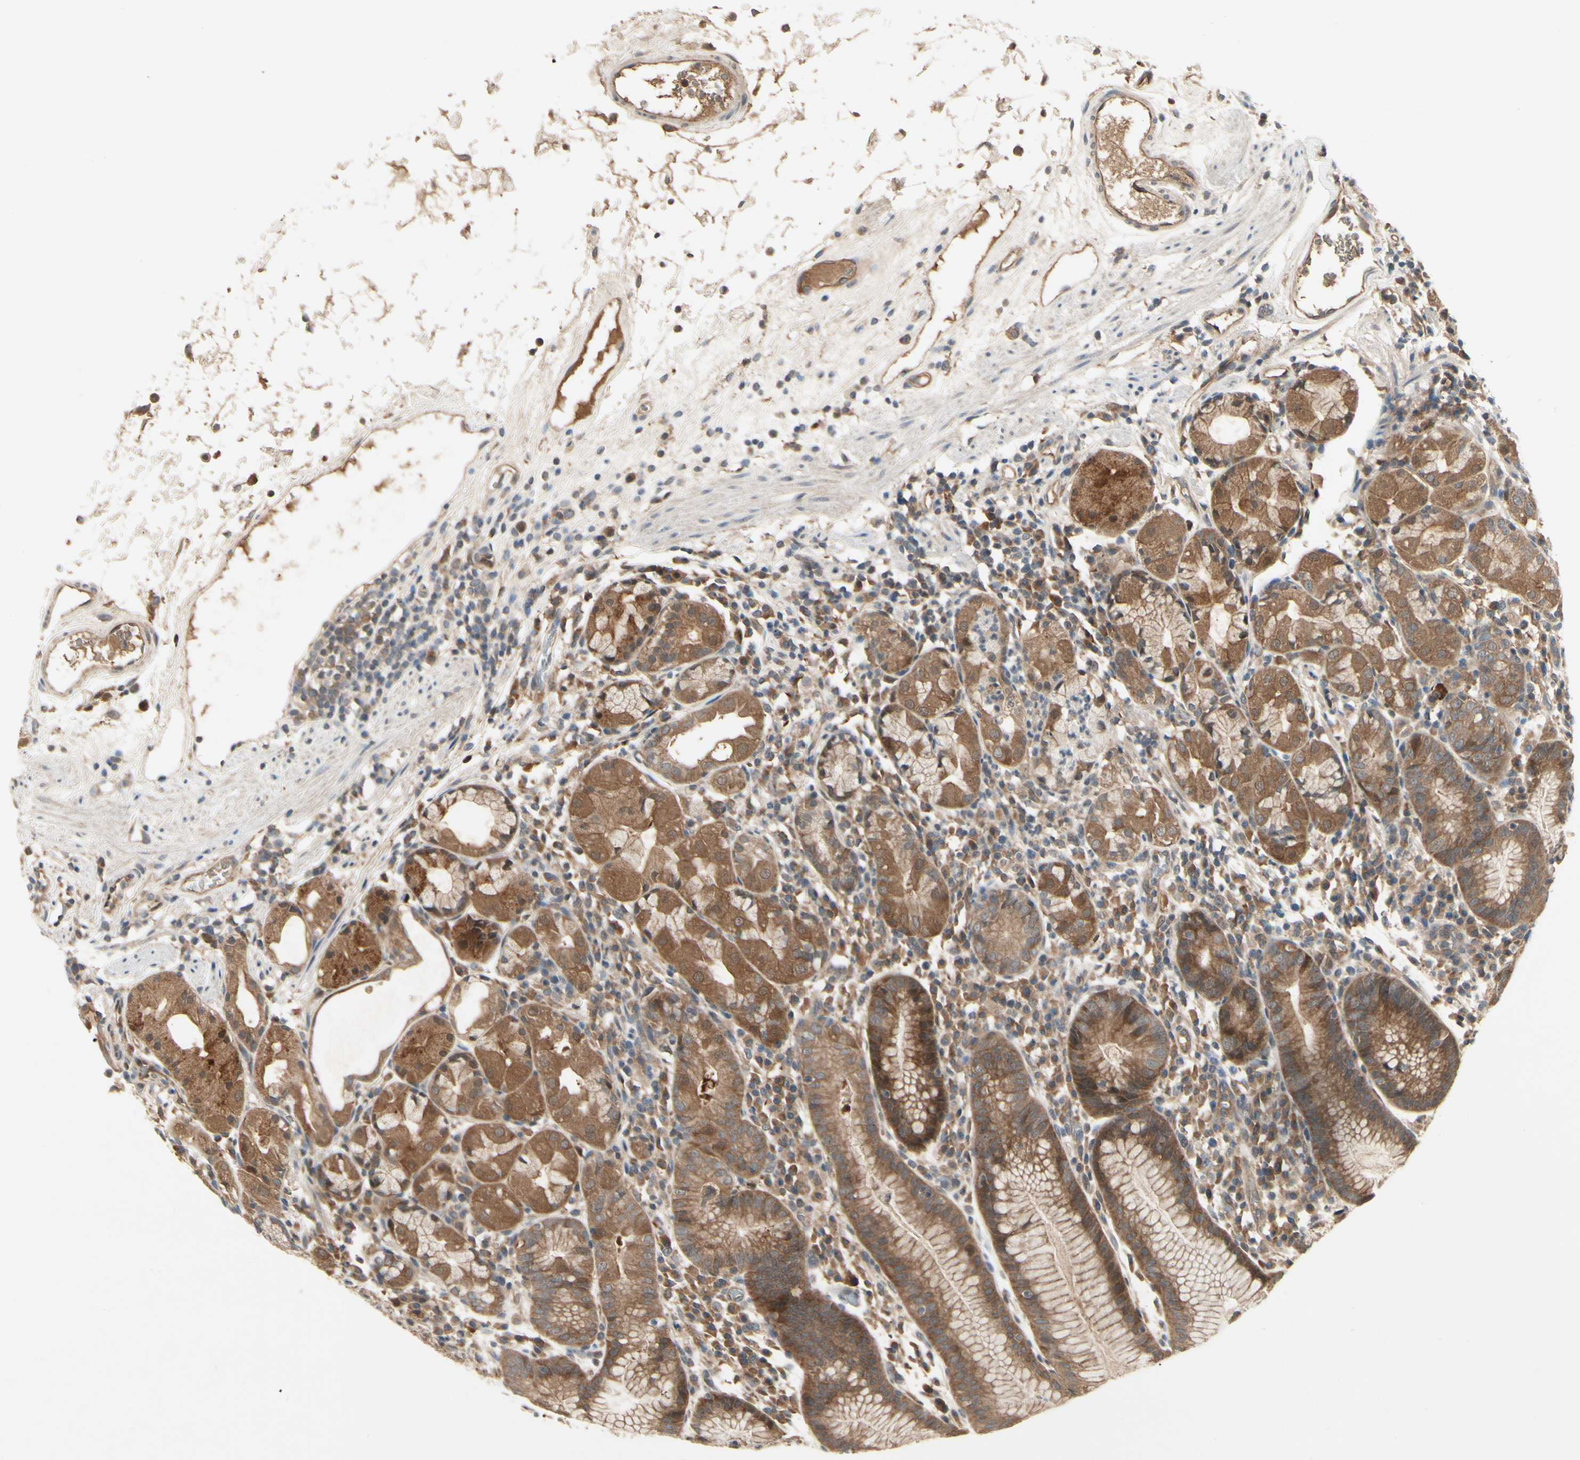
{"staining": {"intensity": "moderate", "quantity": ">75%", "location": "cytoplasmic/membranous"}, "tissue": "stomach", "cell_type": "Glandular cells", "image_type": "normal", "snomed": [{"axis": "morphology", "description": "Normal tissue, NOS"}, {"axis": "topography", "description": "Stomach"}, {"axis": "topography", "description": "Stomach, lower"}], "caption": "Normal stomach was stained to show a protein in brown. There is medium levels of moderate cytoplasmic/membranous staining in approximately >75% of glandular cells. The staining was performed using DAB (3,3'-diaminobenzidine), with brown indicating positive protein expression. Nuclei are stained blue with hematoxylin.", "gene": "RNF14", "patient": {"sex": "female", "age": 75}}